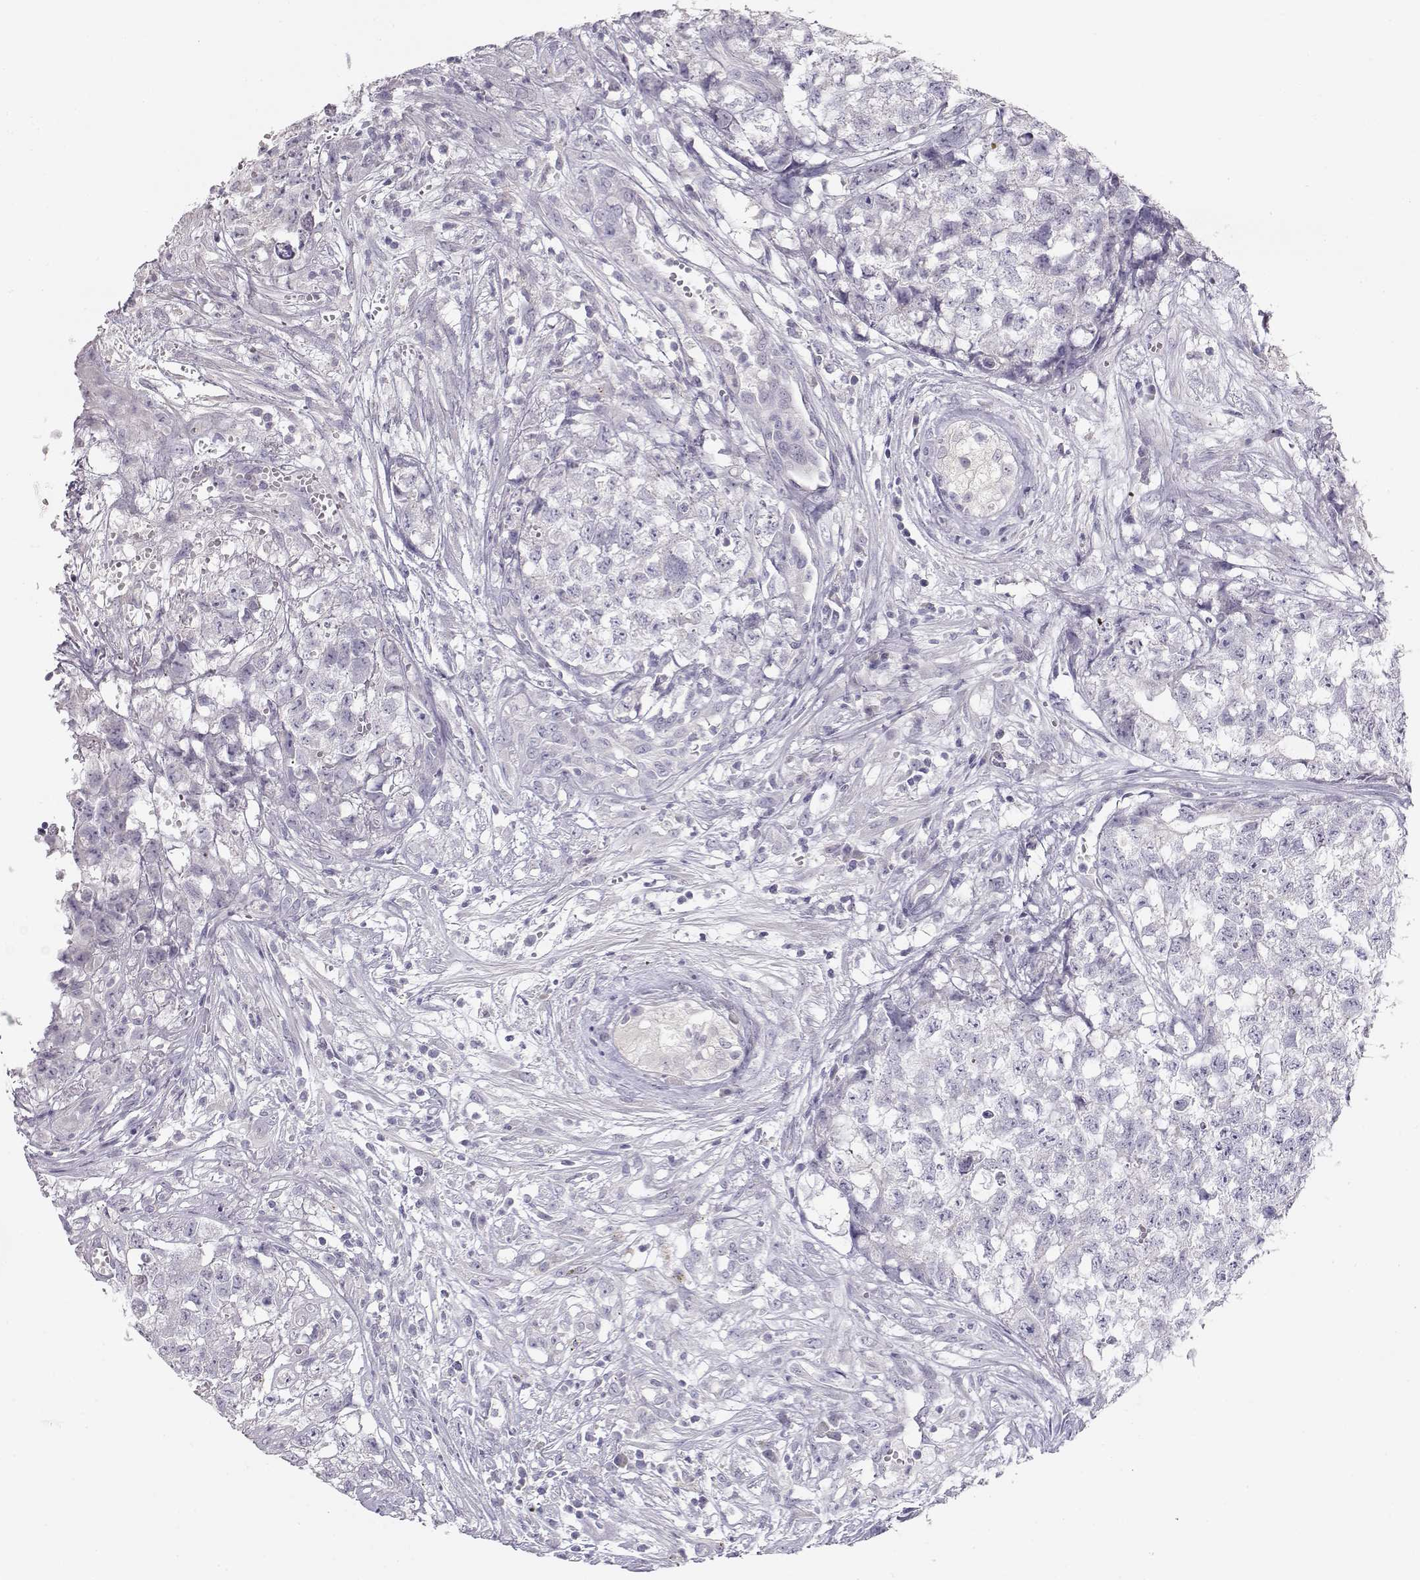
{"staining": {"intensity": "negative", "quantity": "none", "location": "none"}, "tissue": "testis cancer", "cell_type": "Tumor cells", "image_type": "cancer", "snomed": [{"axis": "morphology", "description": "Seminoma, NOS"}, {"axis": "morphology", "description": "Carcinoma, Embryonal, NOS"}, {"axis": "topography", "description": "Testis"}], "caption": "The immunohistochemistry (IHC) image has no significant positivity in tumor cells of testis cancer (seminoma) tissue.", "gene": "GLIPR1L2", "patient": {"sex": "male", "age": 22}}